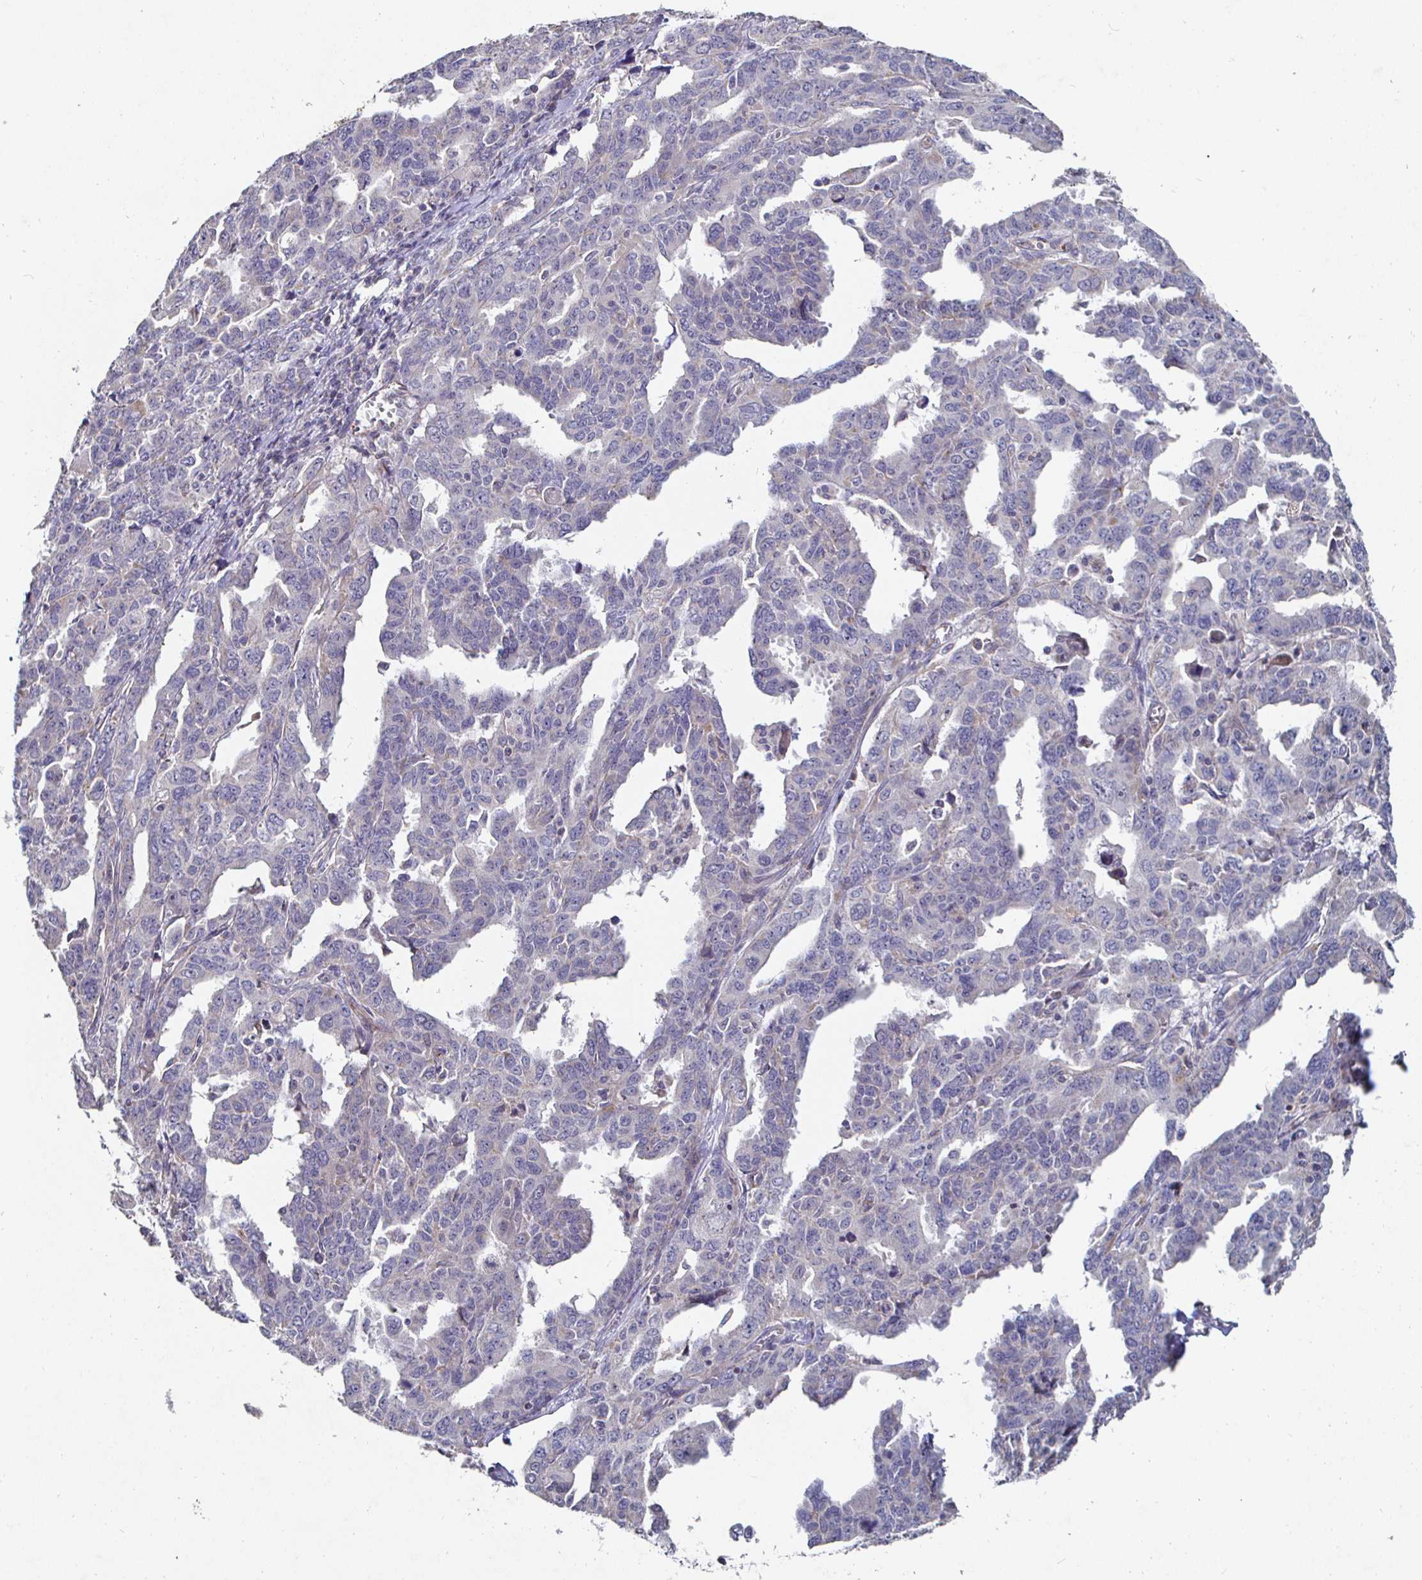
{"staining": {"intensity": "weak", "quantity": "<25%", "location": "cytoplasmic/membranous"}, "tissue": "ovarian cancer", "cell_type": "Tumor cells", "image_type": "cancer", "snomed": [{"axis": "morphology", "description": "Adenocarcinoma, NOS"}, {"axis": "morphology", "description": "Carcinoma, endometroid"}, {"axis": "topography", "description": "Ovary"}], "caption": "This is an immunohistochemistry (IHC) image of ovarian endometroid carcinoma. There is no positivity in tumor cells.", "gene": "NRSN1", "patient": {"sex": "female", "age": 72}}